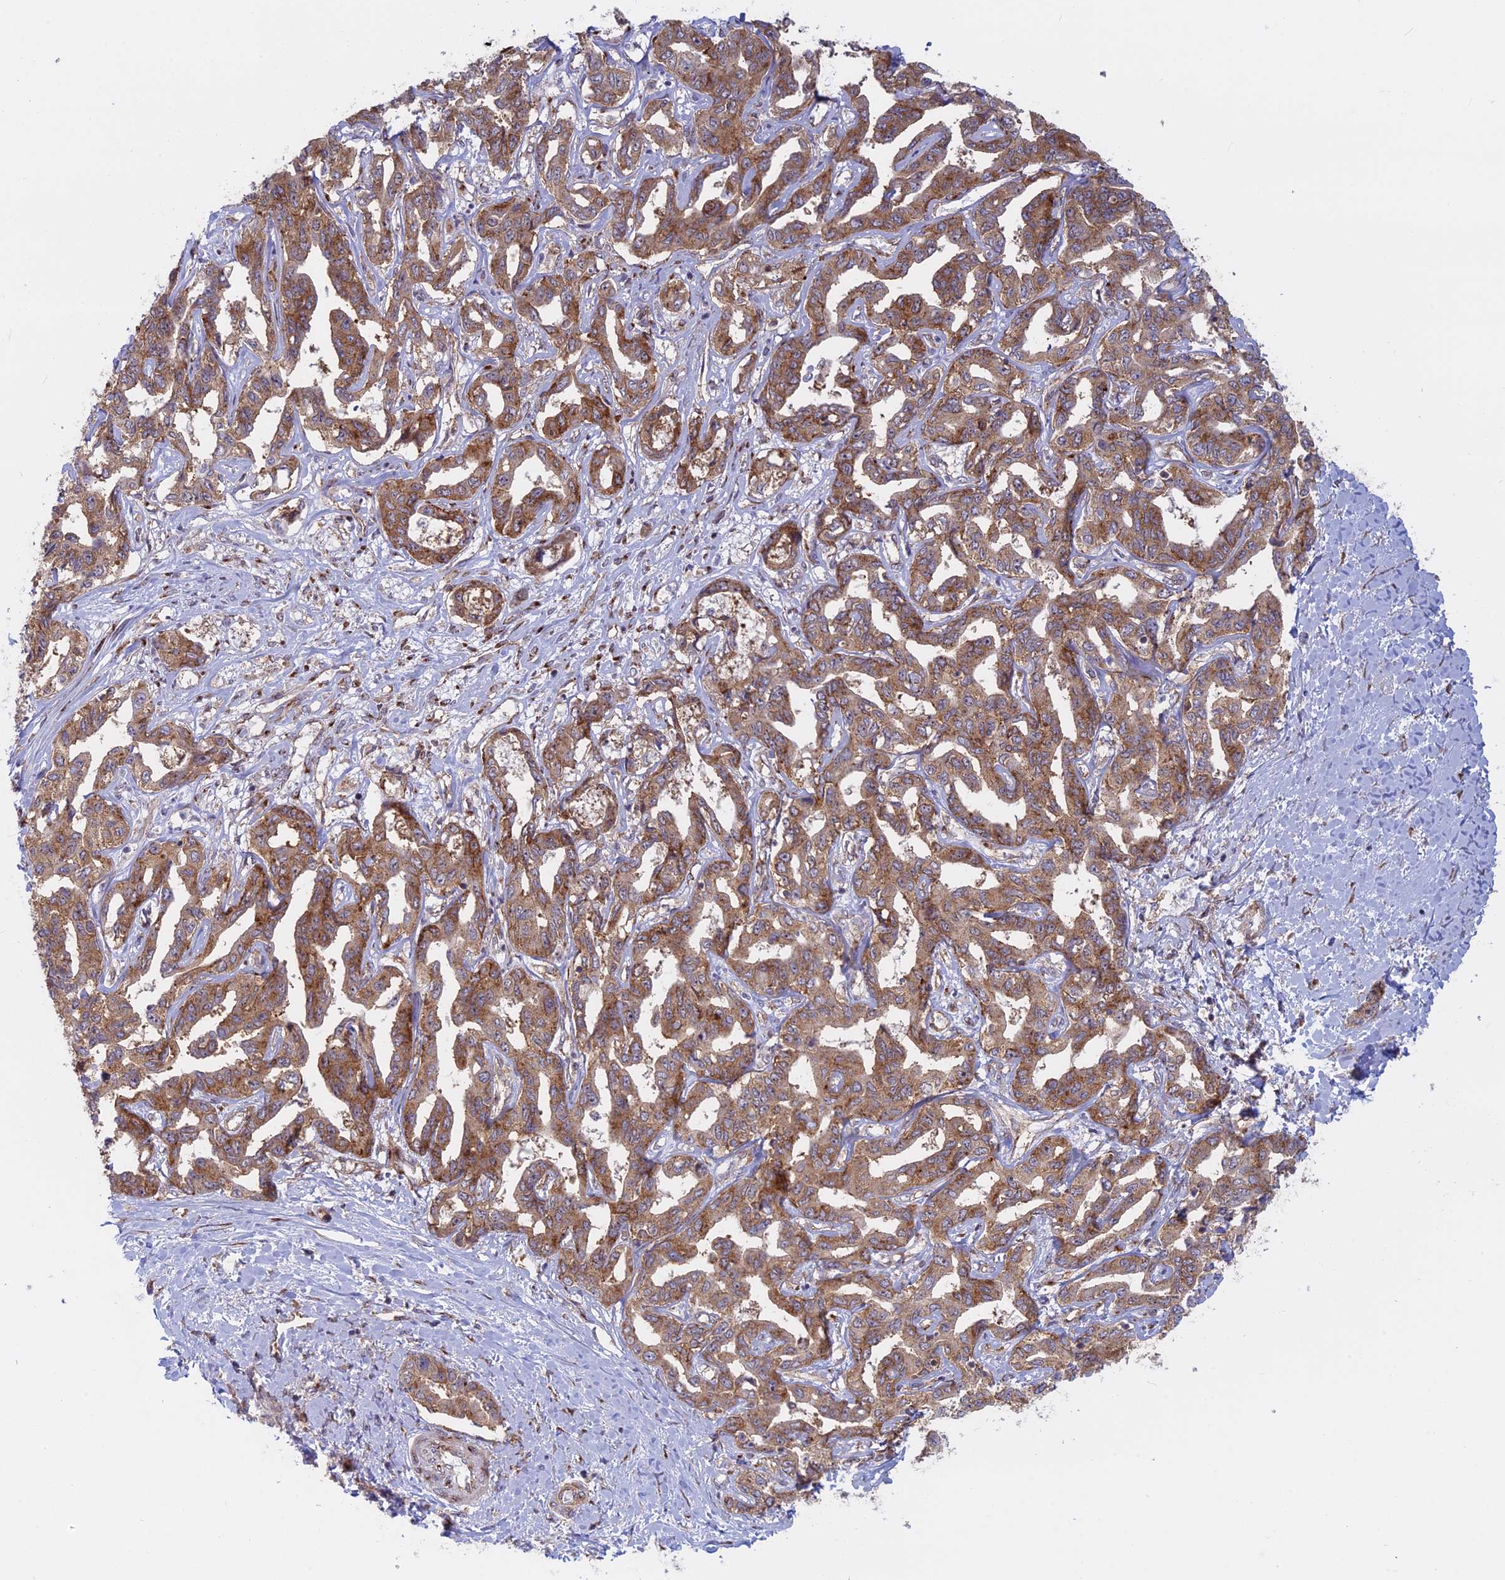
{"staining": {"intensity": "moderate", "quantity": ">75%", "location": "cytoplasmic/membranous"}, "tissue": "liver cancer", "cell_type": "Tumor cells", "image_type": "cancer", "snomed": [{"axis": "morphology", "description": "Cholangiocarcinoma"}, {"axis": "topography", "description": "Liver"}], "caption": "Immunohistochemical staining of human liver cholangiocarcinoma exhibits moderate cytoplasmic/membranous protein expression in about >75% of tumor cells.", "gene": "CLINT1", "patient": {"sex": "male", "age": 59}}